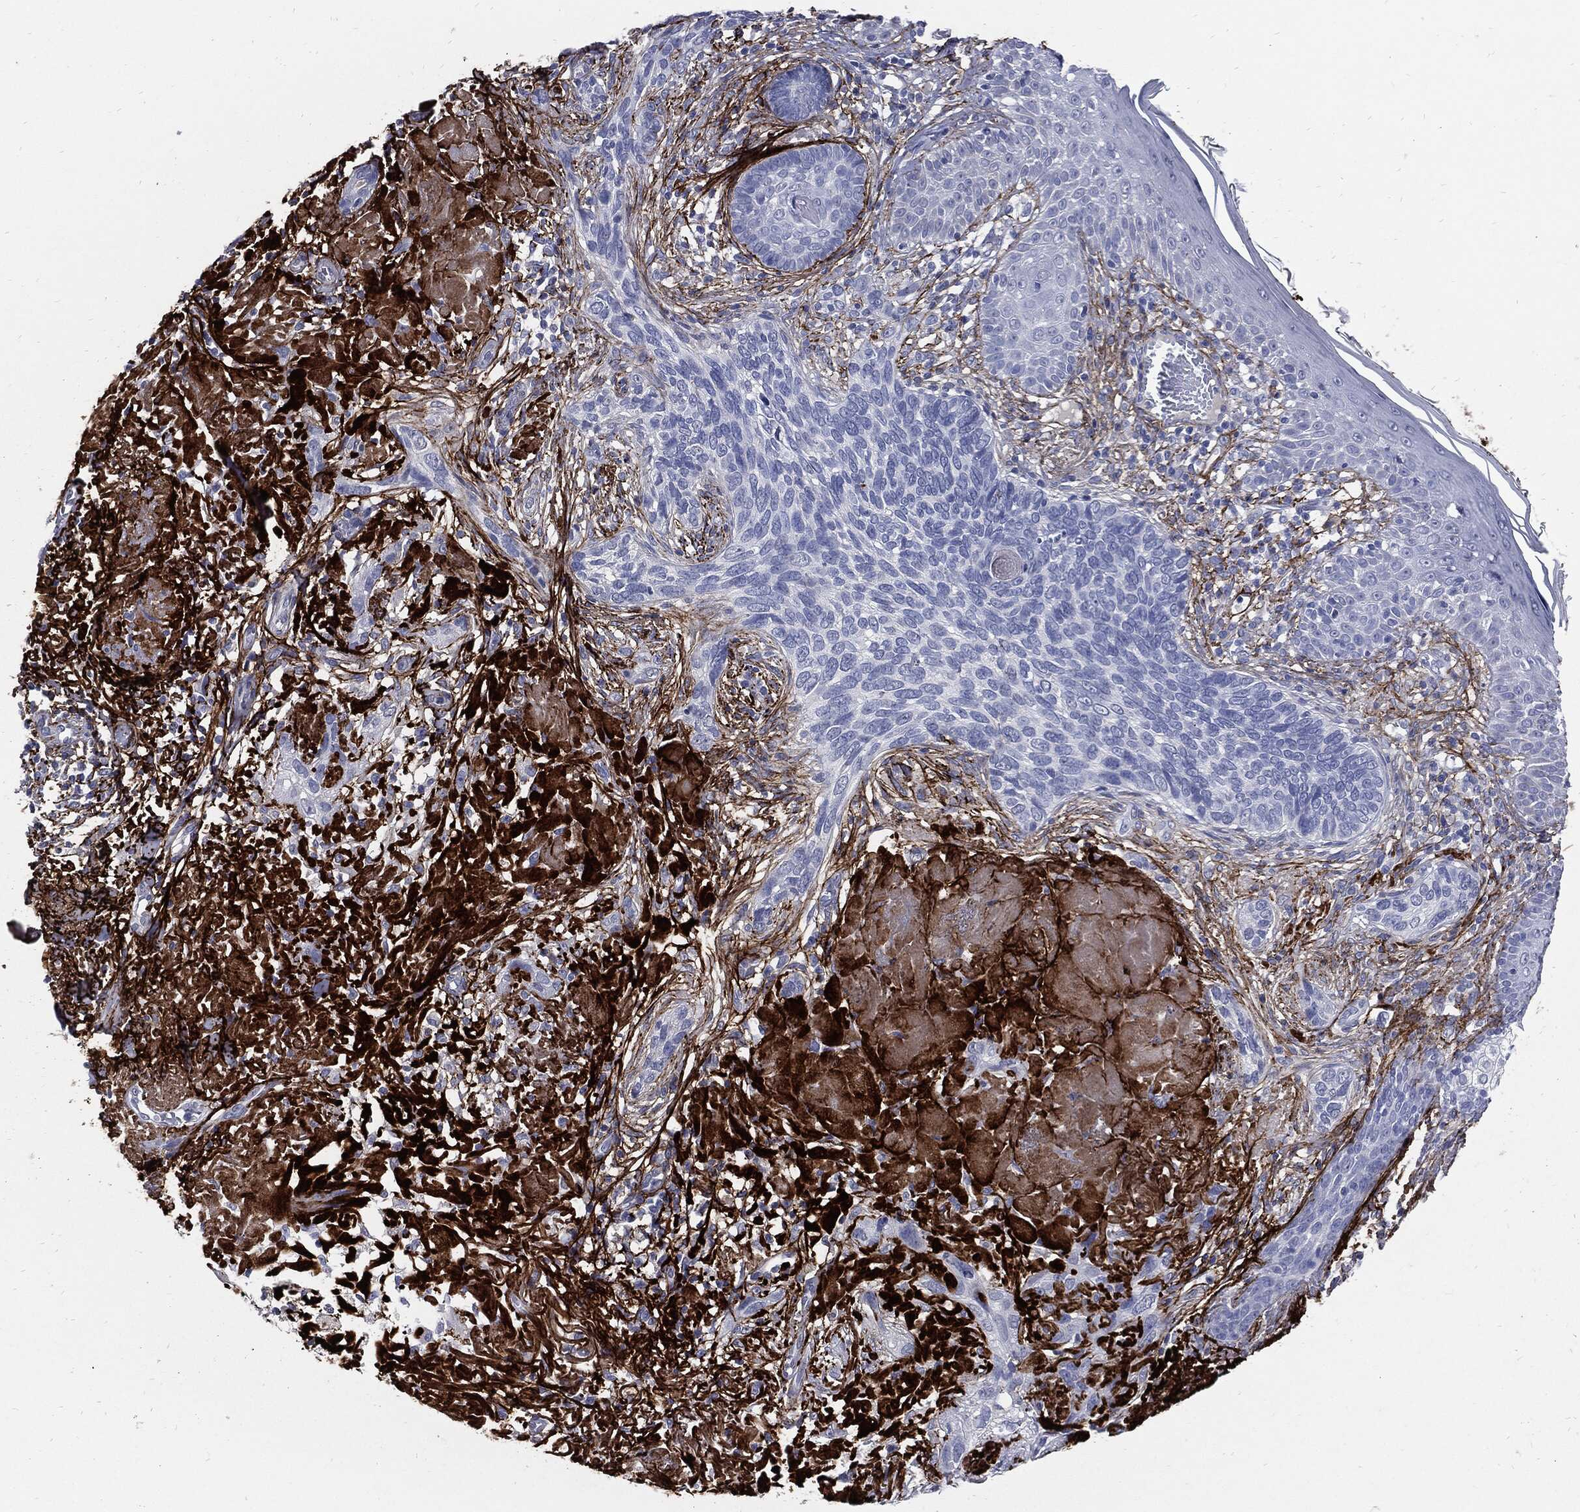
{"staining": {"intensity": "negative", "quantity": "none", "location": "none"}, "tissue": "skin cancer", "cell_type": "Tumor cells", "image_type": "cancer", "snomed": [{"axis": "morphology", "description": "Basal cell carcinoma"}, {"axis": "topography", "description": "Skin"}], "caption": "Immunohistochemistry (IHC) histopathology image of neoplastic tissue: human skin cancer (basal cell carcinoma) stained with DAB displays no significant protein expression in tumor cells.", "gene": "FBN1", "patient": {"sex": "male", "age": 91}}